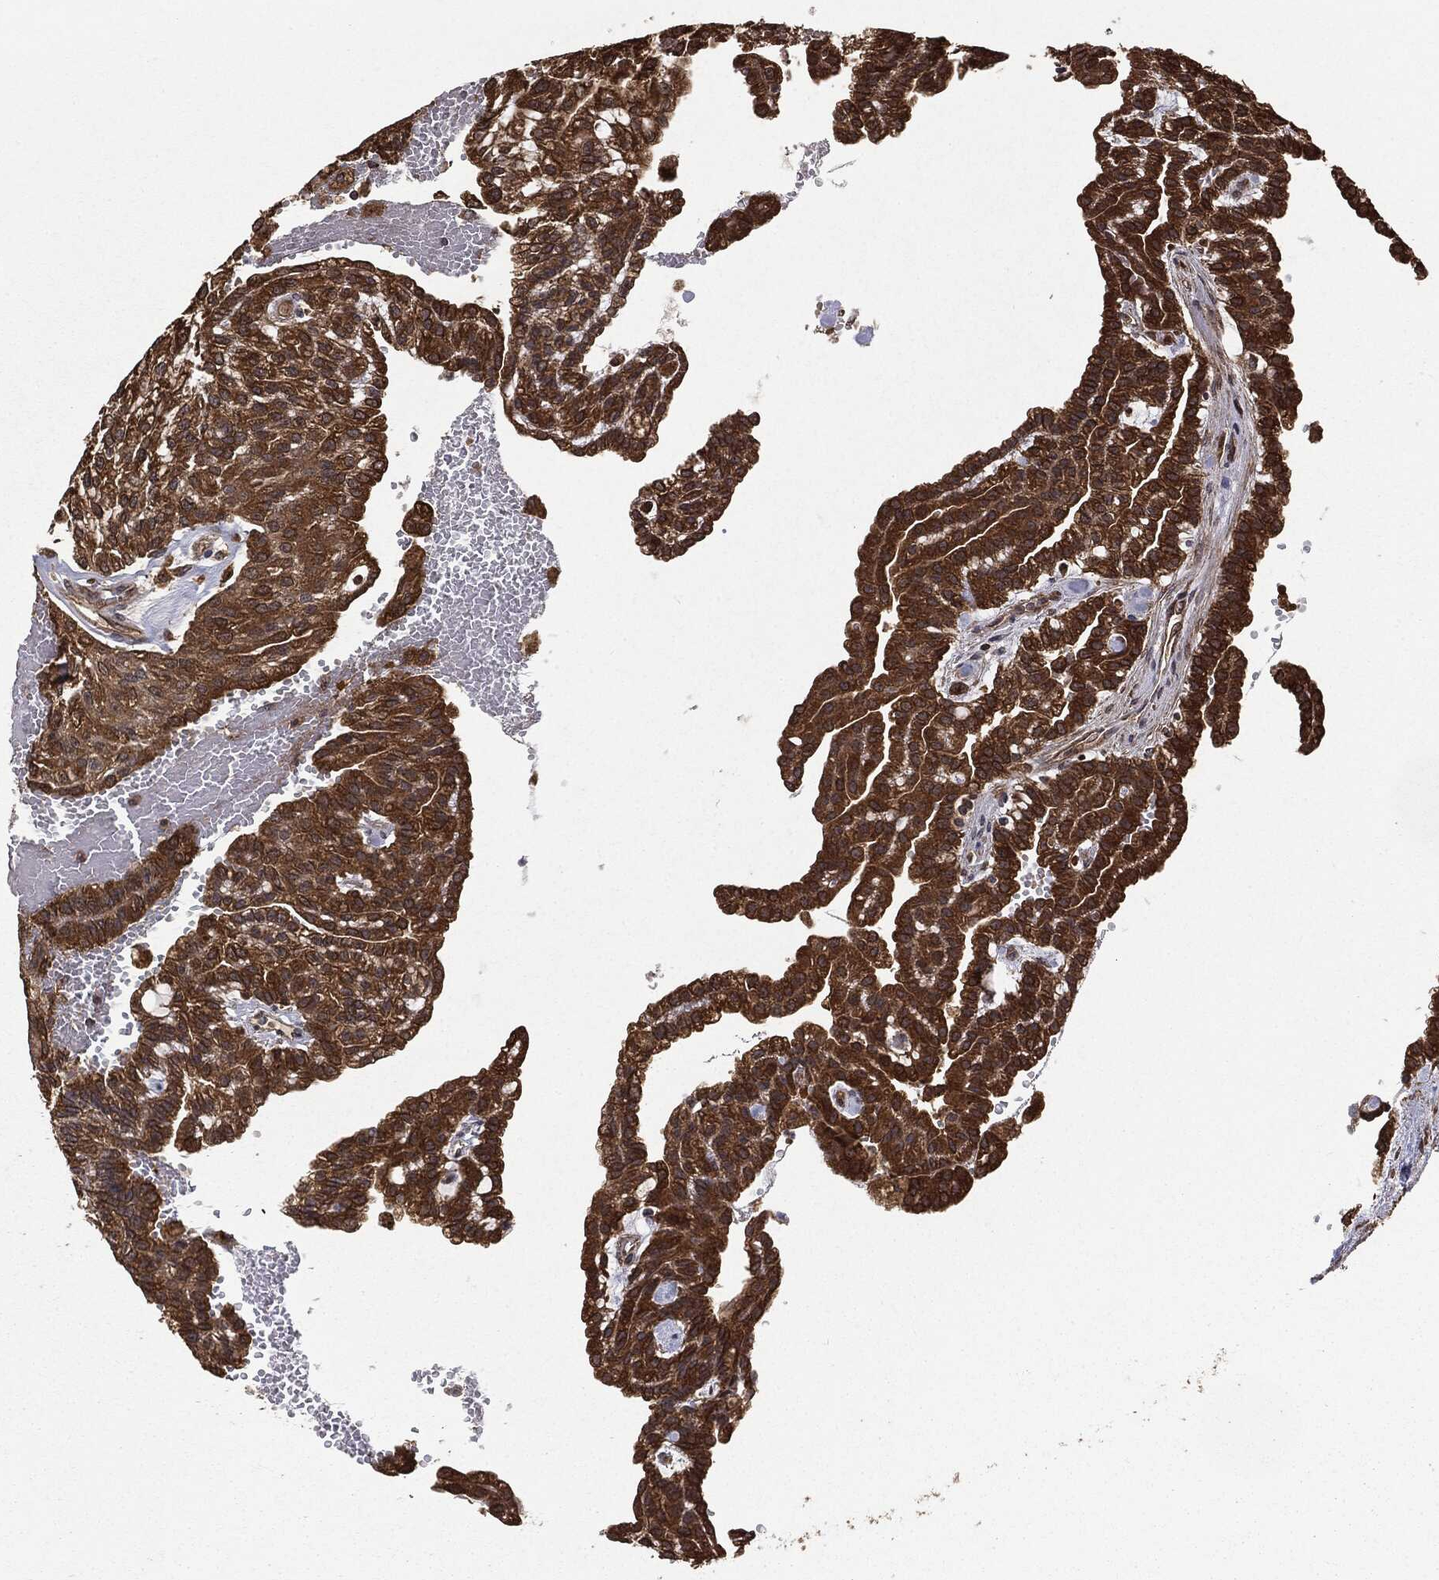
{"staining": {"intensity": "strong", "quantity": "25%-75%", "location": "cytoplasmic/membranous"}, "tissue": "renal cancer", "cell_type": "Tumor cells", "image_type": "cancer", "snomed": [{"axis": "morphology", "description": "Adenocarcinoma, NOS"}, {"axis": "topography", "description": "Kidney"}], "caption": "An immunohistochemistry (IHC) histopathology image of tumor tissue is shown. Protein staining in brown labels strong cytoplasmic/membranous positivity in adenocarcinoma (renal) within tumor cells. (brown staining indicates protein expression, while blue staining denotes nuclei).", "gene": "NME1", "patient": {"sex": "male", "age": 63}}